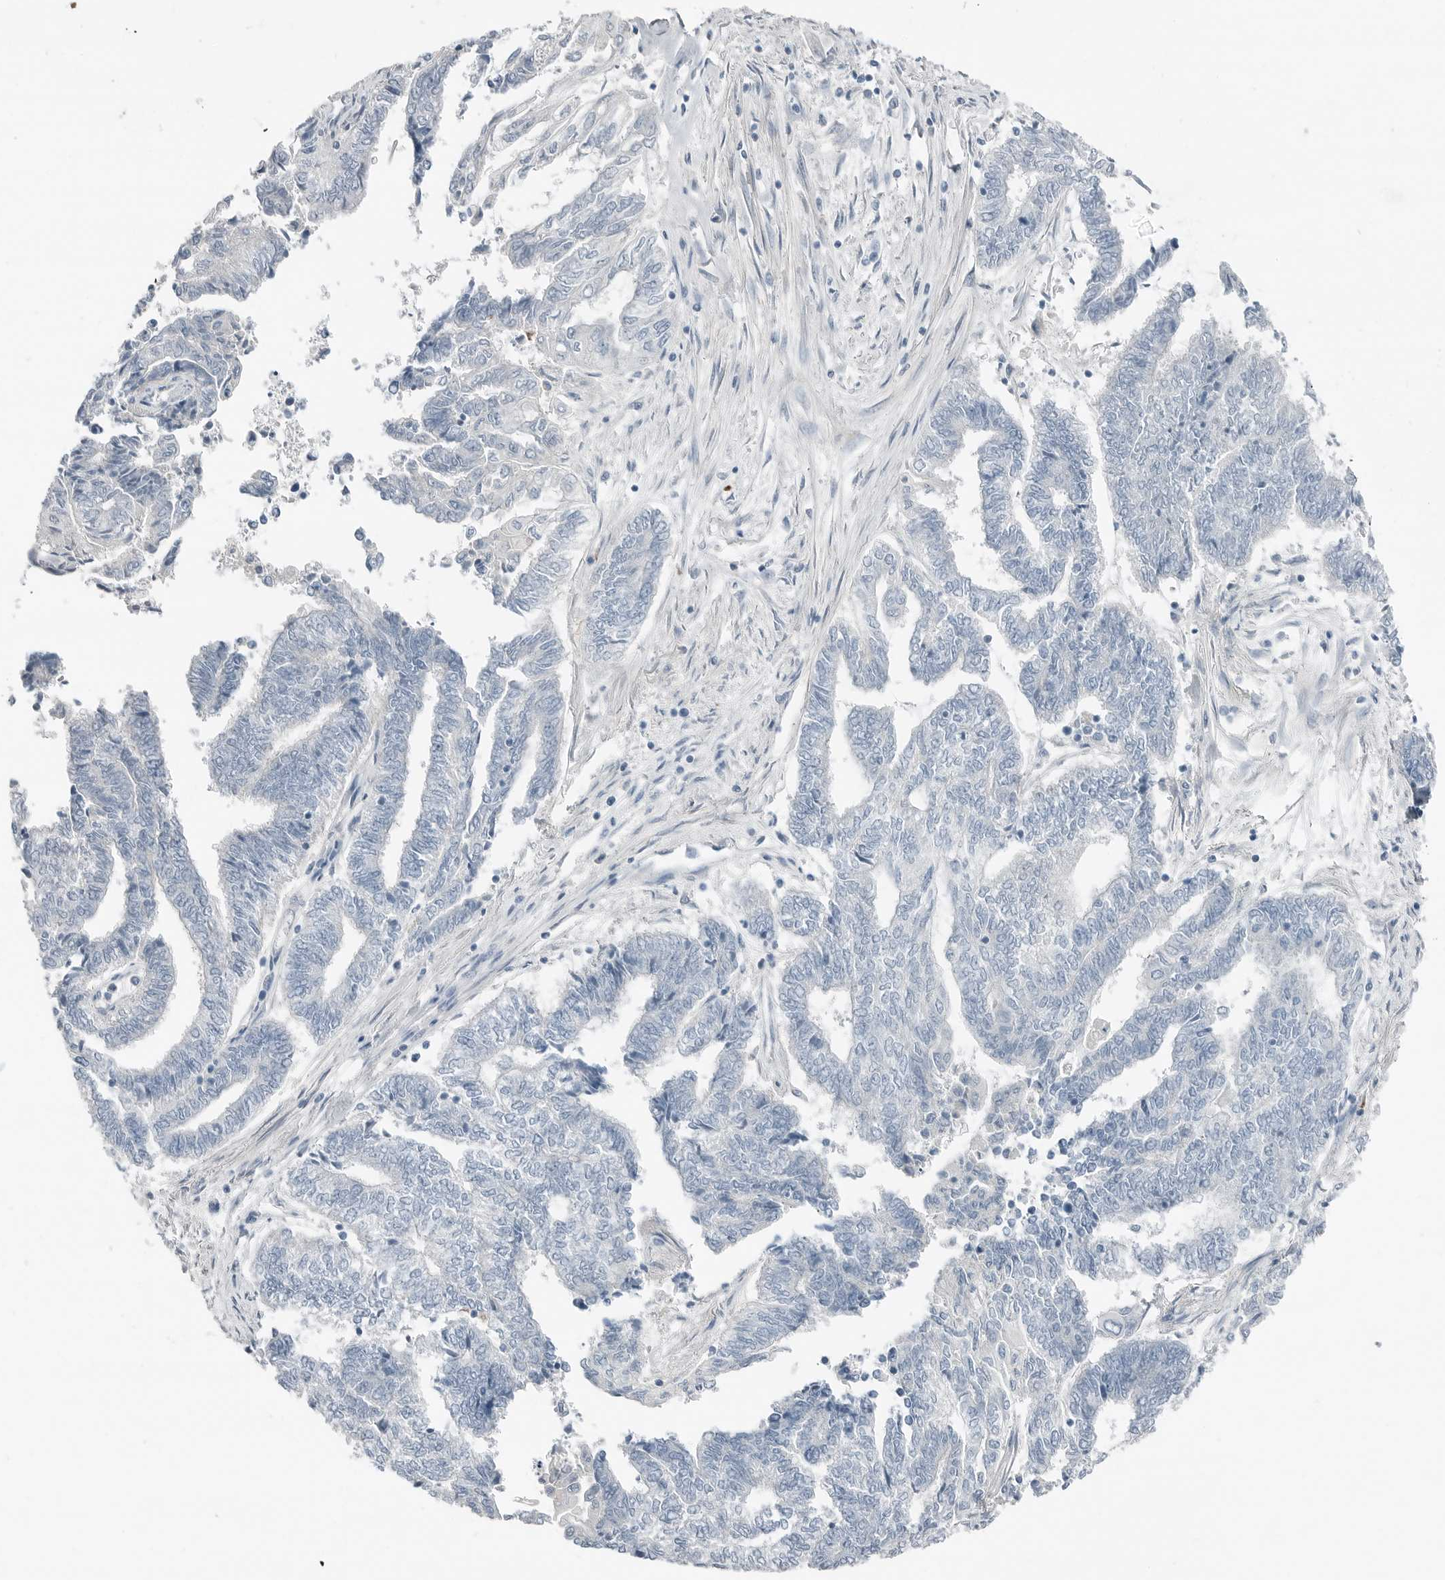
{"staining": {"intensity": "negative", "quantity": "none", "location": "none"}, "tissue": "endometrial cancer", "cell_type": "Tumor cells", "image_type": "cancer", "snomed": [{"axis": "morphology", "description": "Adenocarcinoma, NOS"}, {"axis": "topography", "description": "Uterus"}, {"axis": "topography", "description": "Endometrium"}], "caption": "Immunohistochemical staining of human endometrial cancer demonstrates no significant expression in tumor cells. (Immunohistochemistry (ihc), brightfield microscopy, high magnification).", "gene": "SERPINB7", "patient": {"sex": "female", "age": 70}}